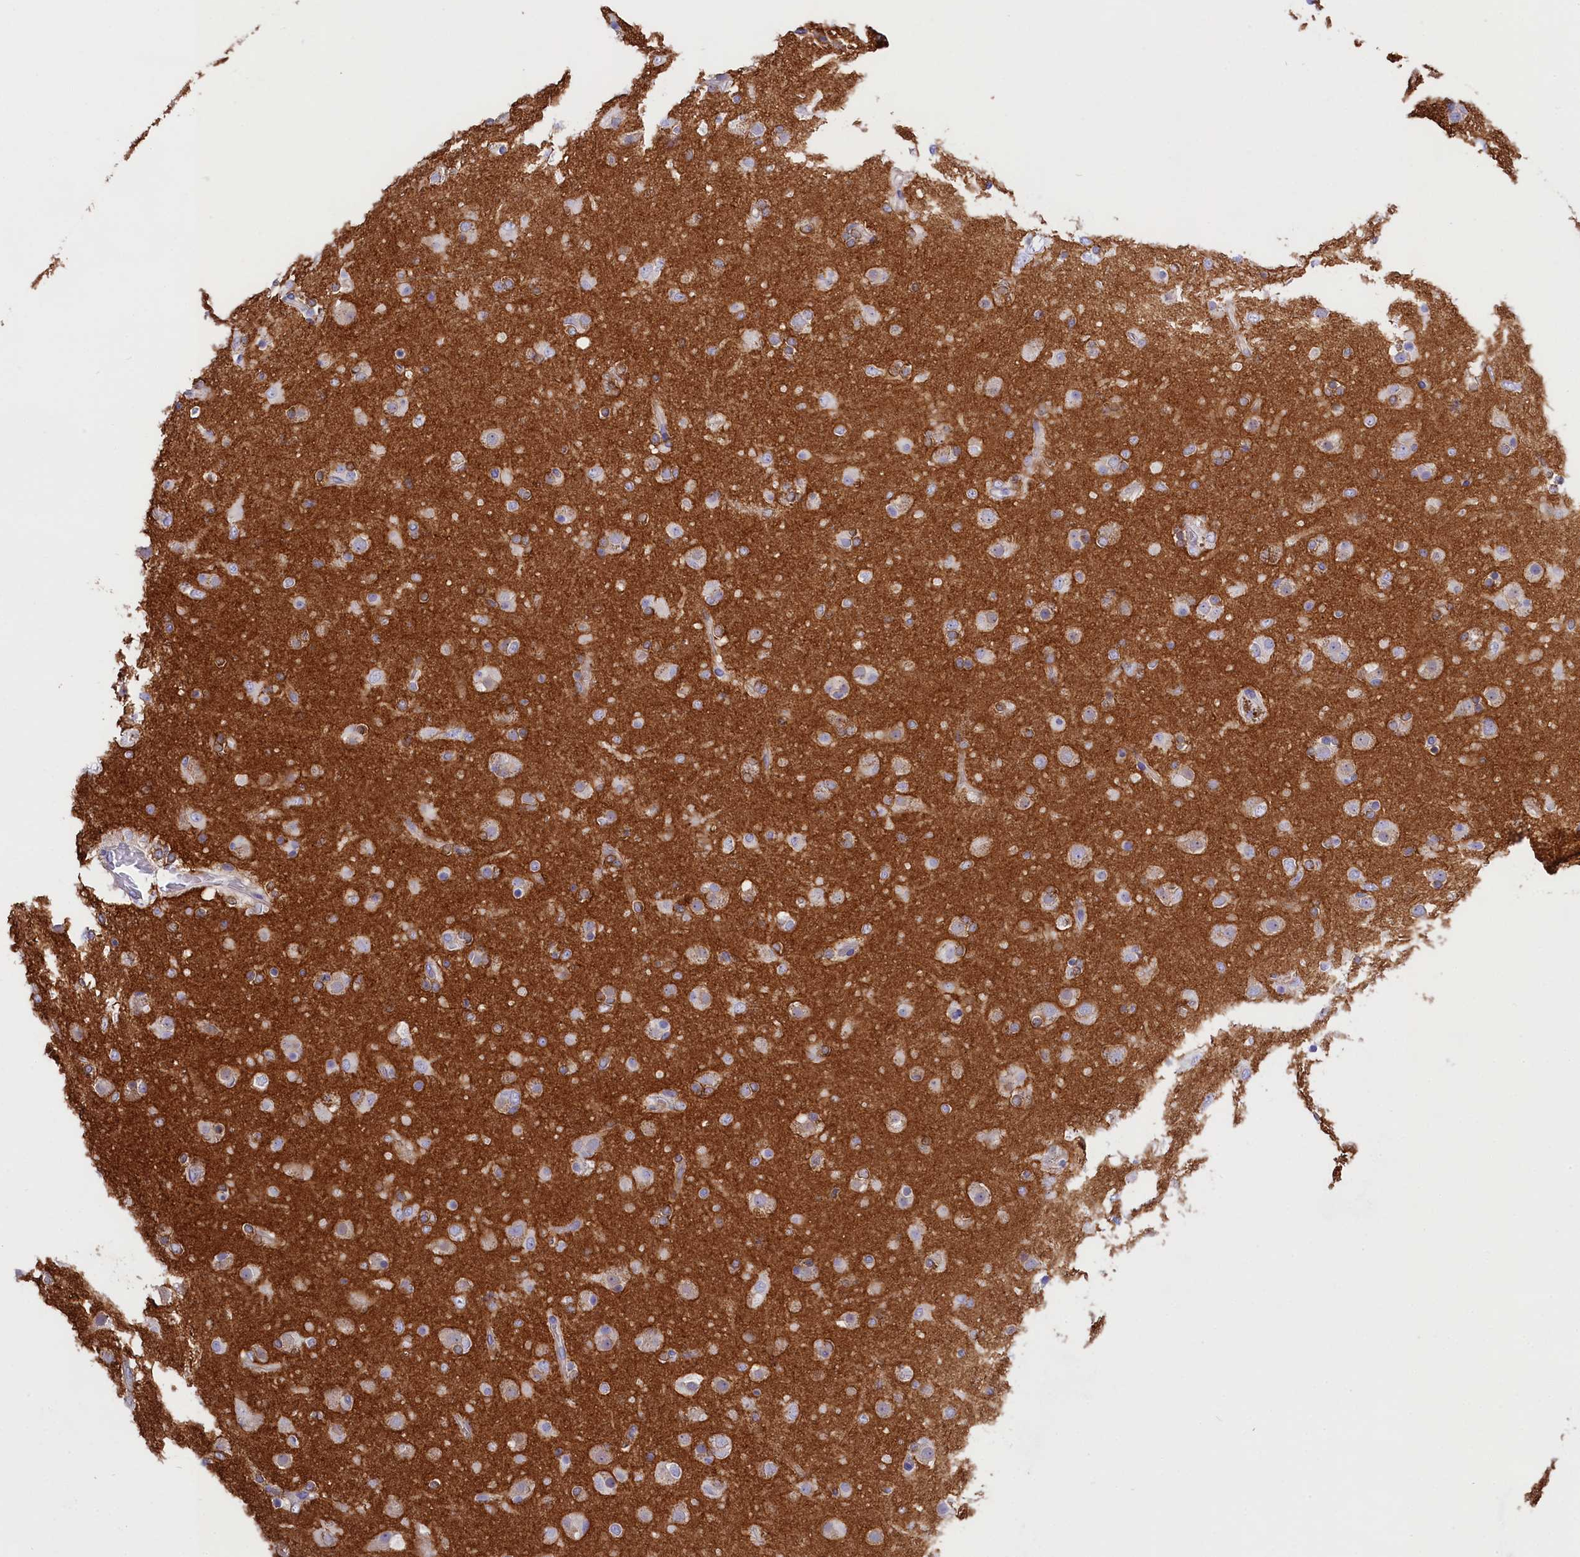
{"staining": {"intensity": "negative", "quantity": "none", "location": "none"}, "tissue": "glioma", "cell_type": "Tumor cells", "image_type": "cancer", "snomed": [{"axis": "morphology", "description": "Glioma, malignant, Low grade"}, {"axis": "topography", "description": "Brain"}], "caption": "Glioma stained for a protein using IHC demonstrates no expression tumor cells.", "gene": "PPP1R13L", "patient": {"sex": "male", "age": 65}}